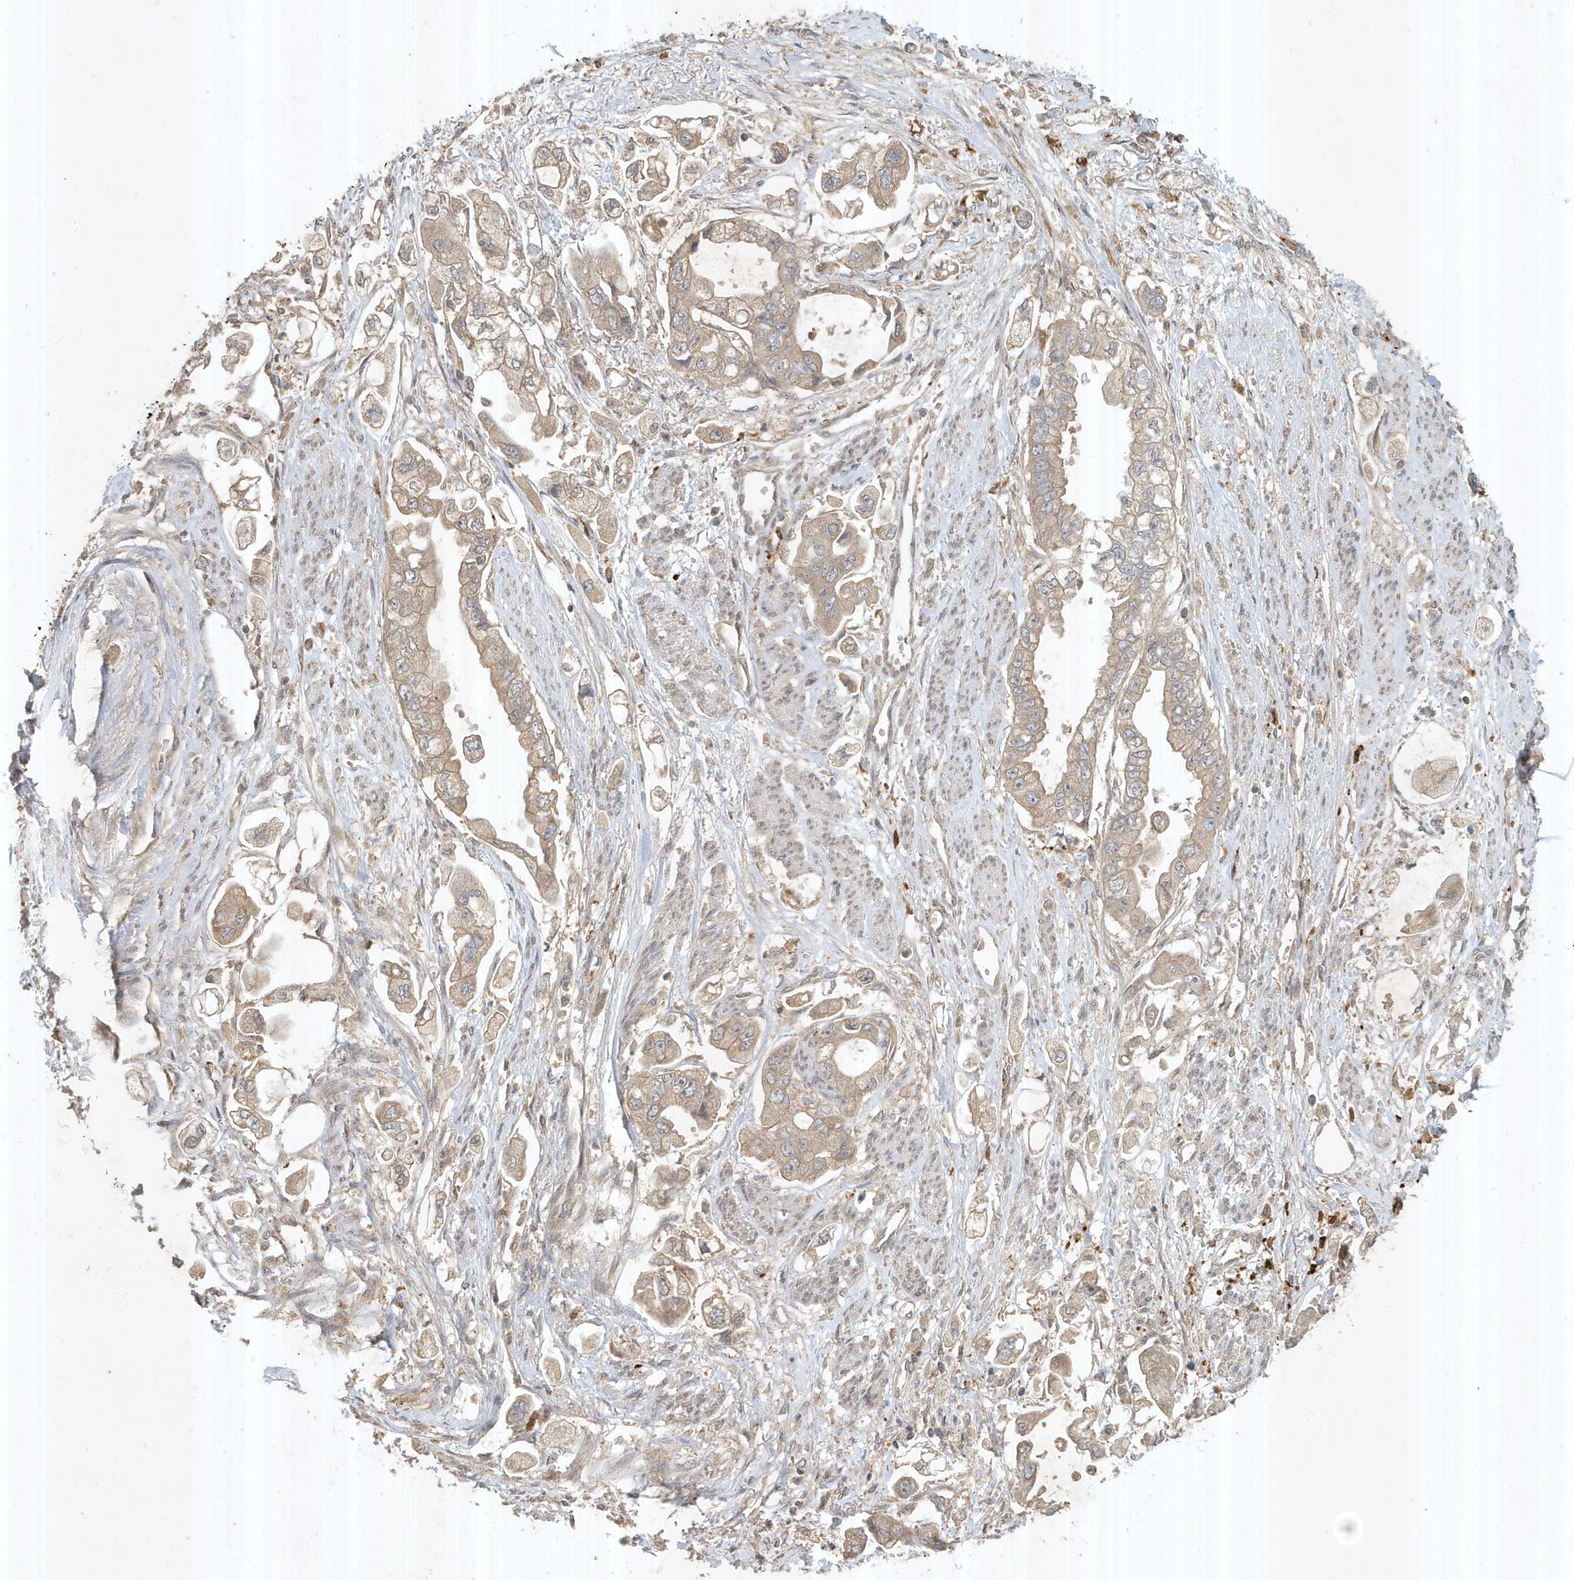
{"staining": {"intensity": "weak", "quantity": "25%-75%", "location": "cytoplasmic/membranous"}, "tissue": "stomach cancer", "cell_type": "Tumor cells", "image_type": "cancer", "snomed": [{"axis": "morphology", "description": "Adenocarcinoma, NOS"}, {"axis": "topography", "description": "Stomach"}], "caption": "Immunohistochemistry (IHC) (DAB) staining of human stomach adenocarcinoma reveals weak cytoplasmic/membranous protein positivity in about 25%-75% of tumor cells.", "gene": "ABCB9", "patient": {"sex": "male", "age": 62}}